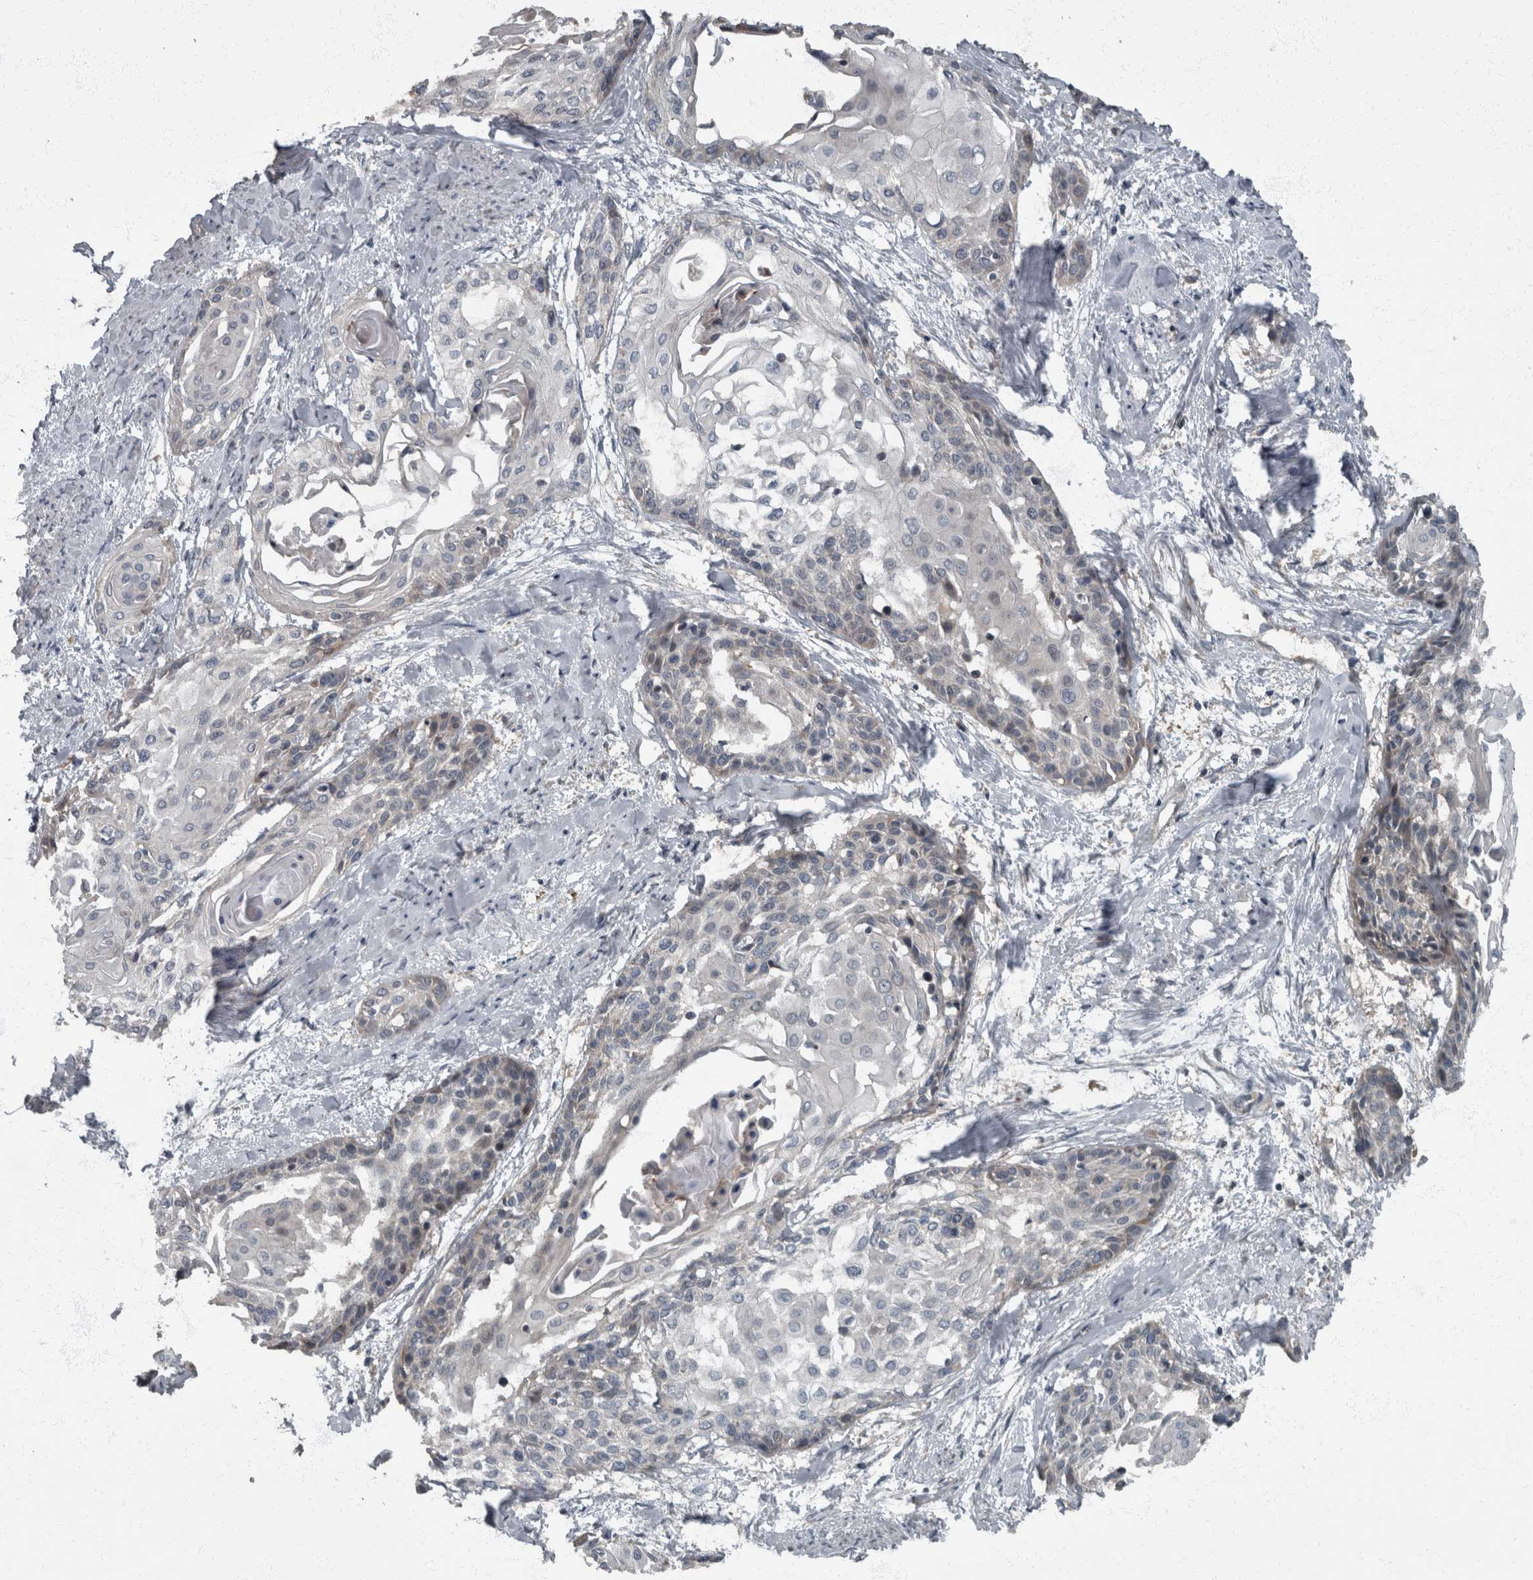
{"staining": {"intensity": "negative", "quantity": "none", "location": "none"}, "tissue": "cervical cancer", "cell_type": "Tumor cells", "image_type": "cancer", "snomed": [{"axis": "morphology", "description": "Squamous cell carcinoma, NOS"}, {"axis": "topography", "description": "Cervix"}], "caption": "Cervical squamous cell carcinoma stained for a protein using IHC exhibits no expression tumor cells.", "gene": "RABGGTB", "patient": {"sex": "female", "age": 57}}